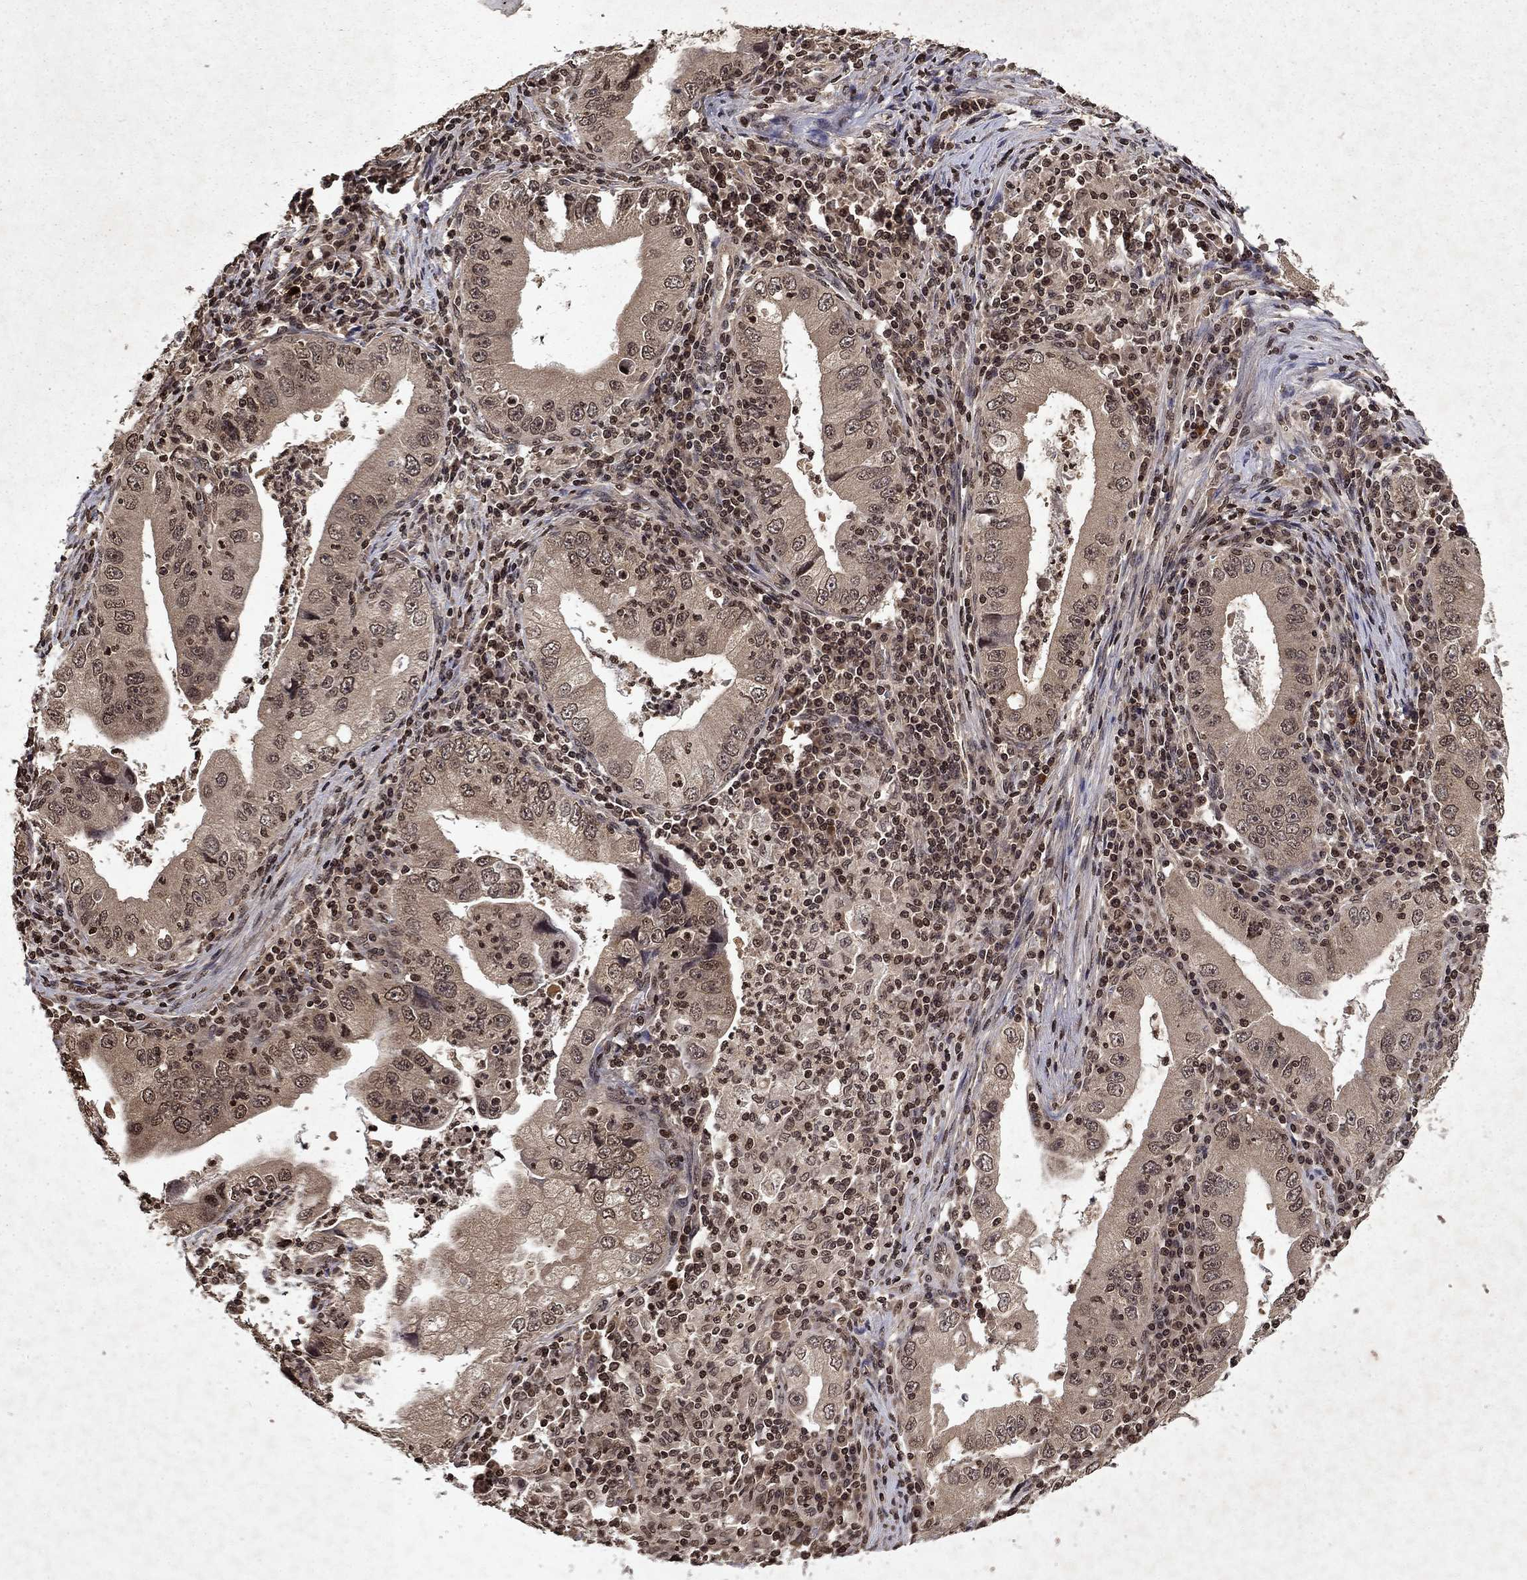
{"staining": {"intensity": "moderate", "quantity": "<25%", "location": "nuclear"}, "tissue": "stomach cancer", "cell_type": "Tumor cells", "image_type": "cancer", "snomed": [{"axis": "morphology", "description": "Adenocarcinoma, NOS"}, {"axis": "topography", "description": "Stomach"}], "caption": "A low amount of moderate nuclear positivity is identified in approximately <25% of tumor cells in stomach adenocarcinoma tissue.", "gene": "PIN4", "patient": {"sex": "male", "age": 76}}